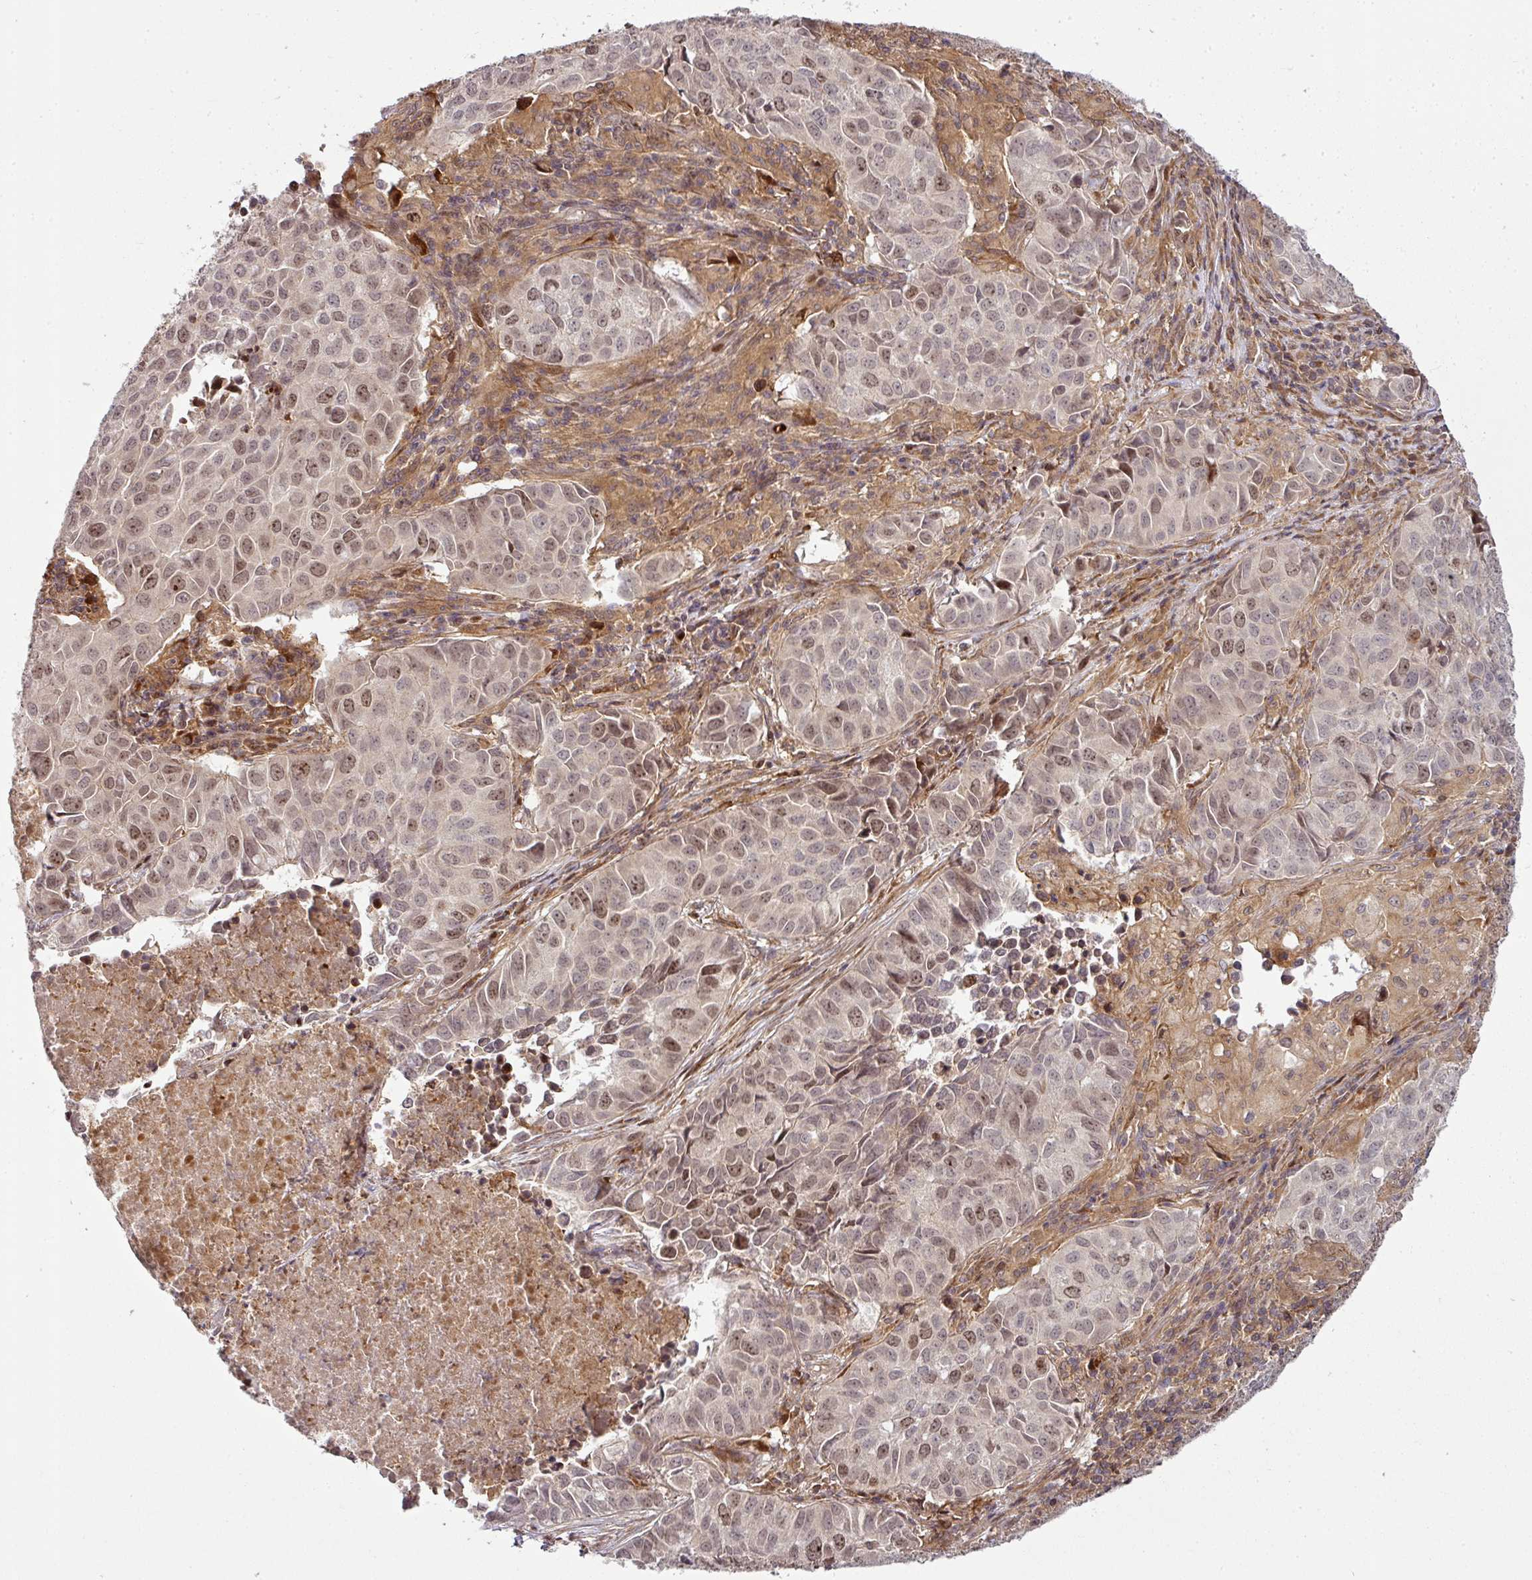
{"staining": {"intensity": "moderate", "quantity": ">75%", "location": "nuclear"}, "tissue": "lung cancer", "cell_type": "Tumor cells", "image_type": "cancer", "snomed": [{"axis": "morphology", "description": "Adenocarcinoma, NOS"}, {"axis": "topography", "description": "Lung"}], "caption": "A micrograph showing moderate nuclear positivity in approximately >75% of tumor cells in lung cancer, as visualized by brown immunohistochemical staining.", "gene": "ATAT1", "patient": {"sex": "female", "age": 50}}